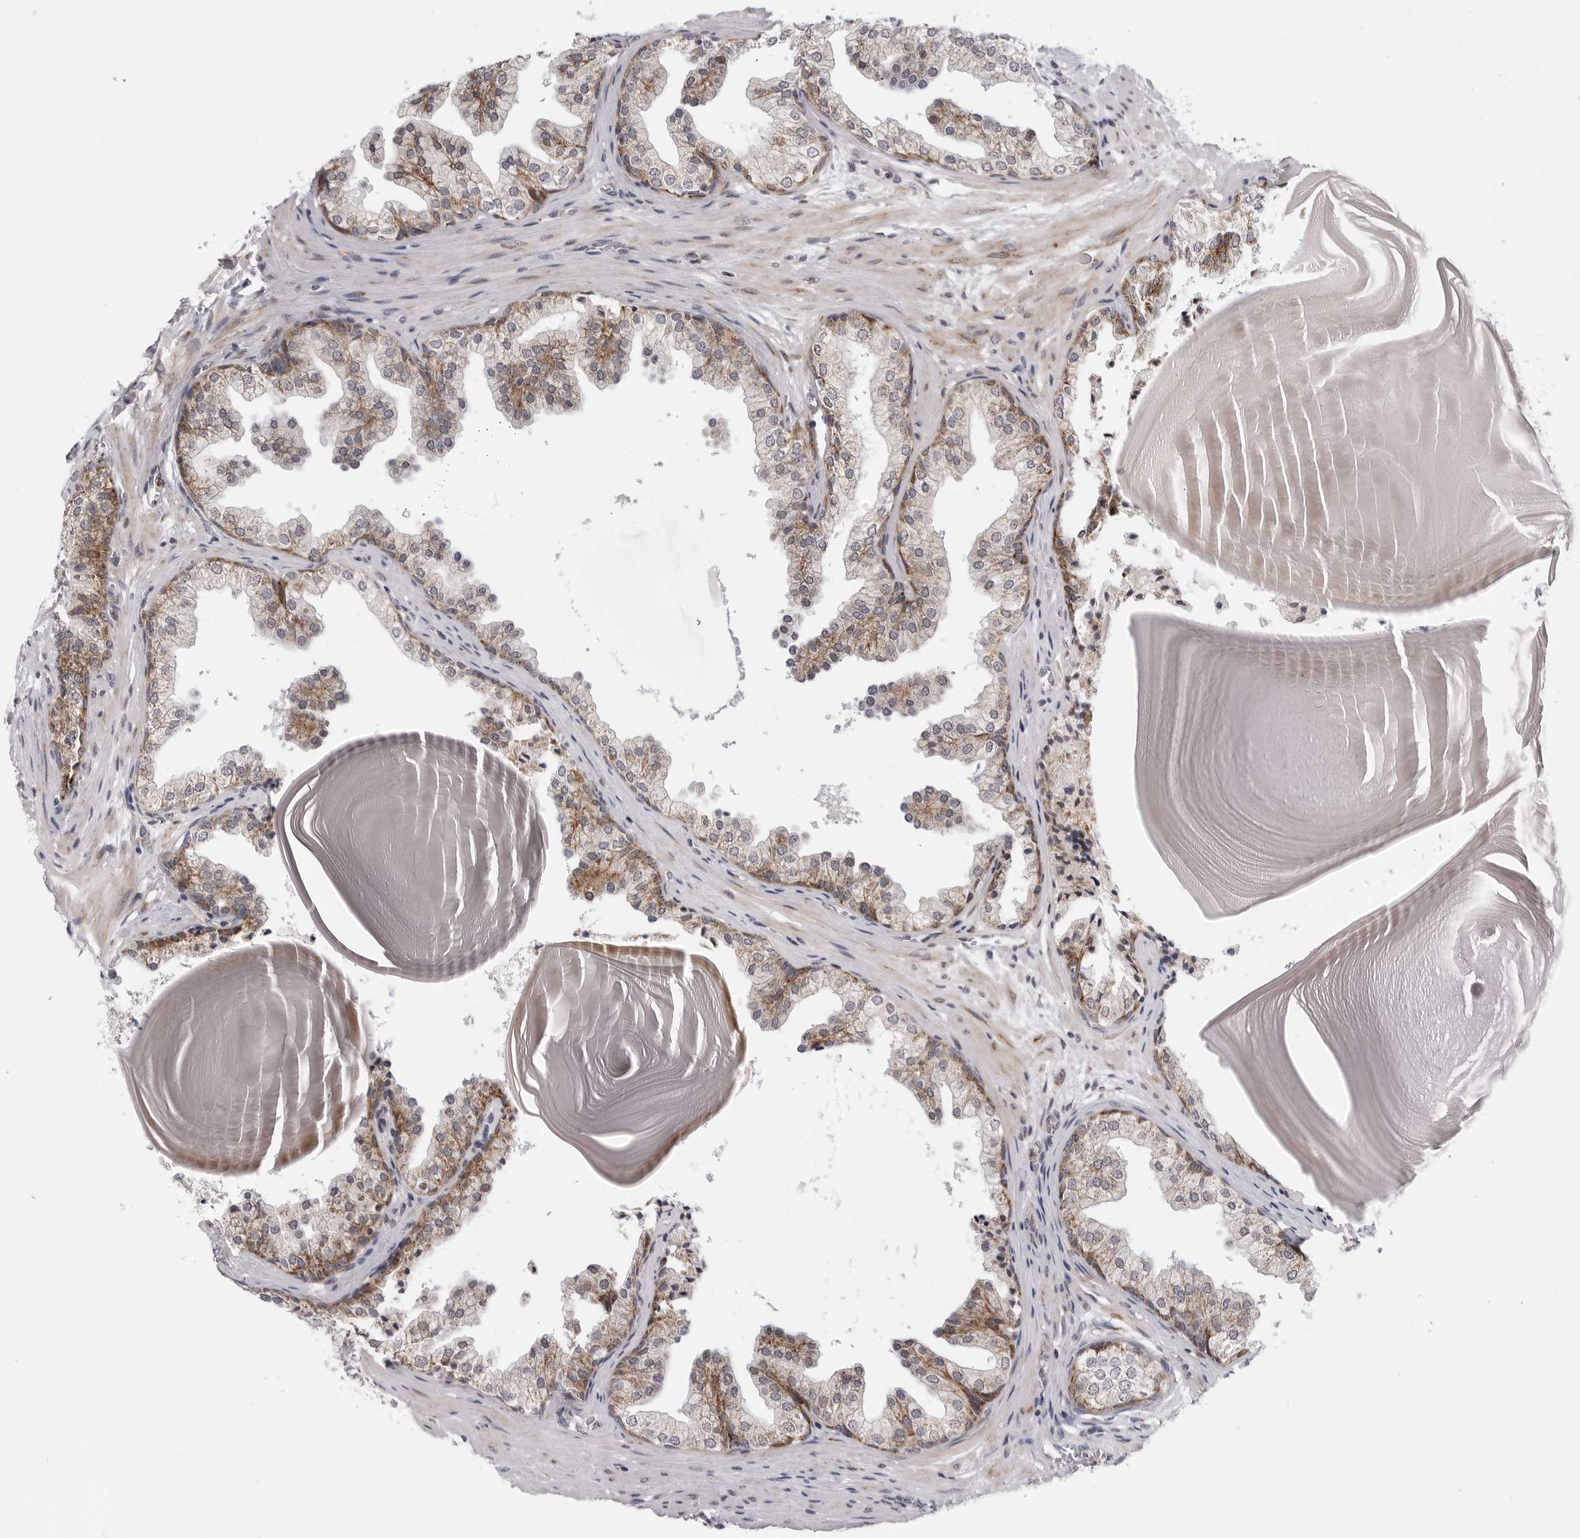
{"staining": {"intensity": "moderate", "quantity": "25%-75%", "location": "cytoplasmic/membranous"}, "tissue": "prostate", "cell_type": "Glandular cells", "image_type": "normal", "snomed": [{"axis": "morphology", "description": "Normal tissue, NOS"}, {"axis": "topography", "description": "Prostate"}], "caption": "A histopathology image of human prostate stained for a protein shows moderate cytoplasmic/membranous brown staining in glandular cells. The protein is shown in brown color, while the nuclei are stained blue.", "gene": "CDK20", "patient": {"sex": "male", "age": 48}}